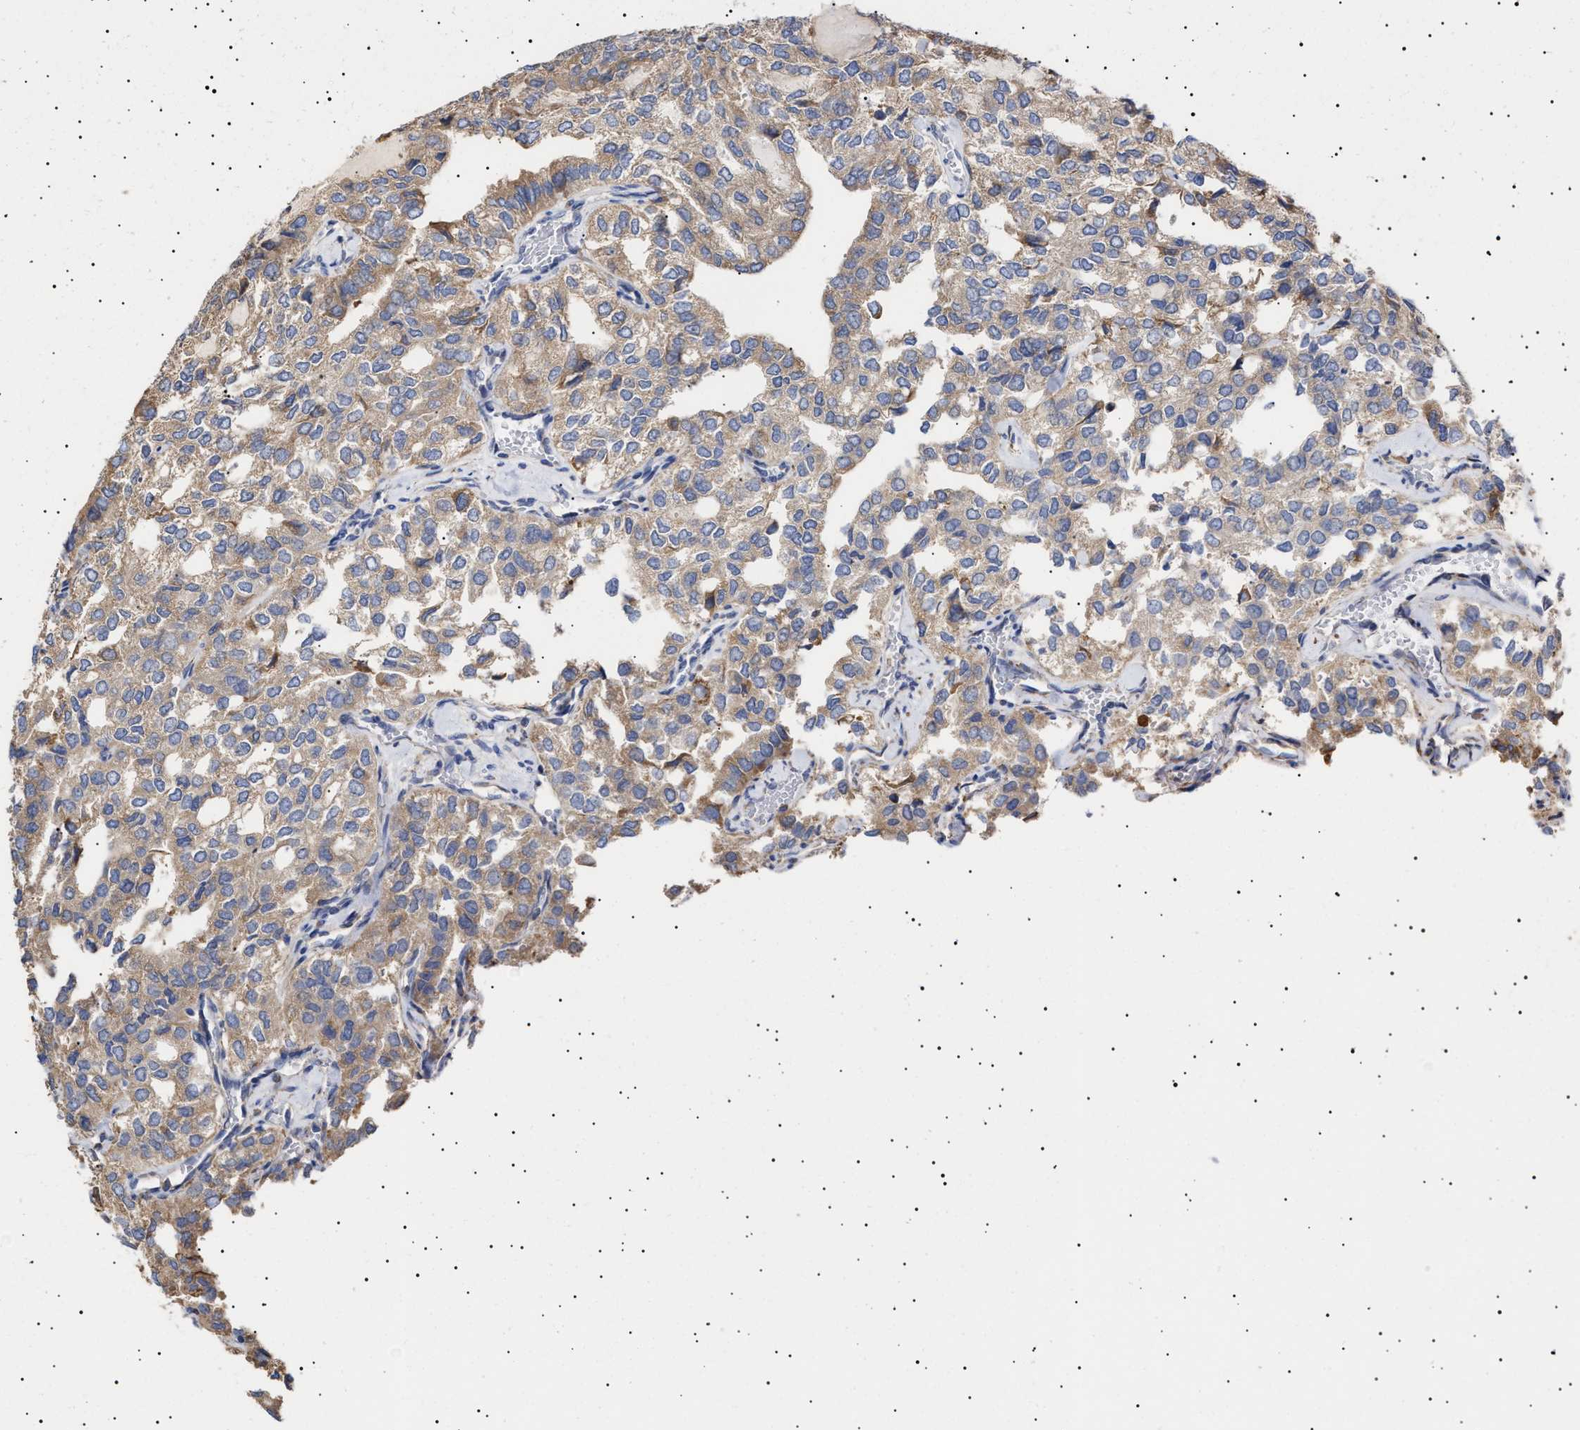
{"staining": {"intensity": "weak", "quantity": ">75%", "location": "cytoplasmic/membranous"}, "tissue": "thyroid cancer", "cell_type": "Tumor cells", "image_type": "cancer", "snomed": [{"axis": "morphology", "description": "Follicular adenoma carcinoma, NOS"}, {"axis": "topography", "description": "Thyroid gland"}], "caption": "This micrograph exhibits thyroid cancer stained with IHC to label a protein in brown. The cytoplasmic/membranous of tumor cells show weak positivity for the protein. Nuclei are counter-stained blue.", "gene": "ERCC6L2", "patient": {"sex": "male", "age": 75}}